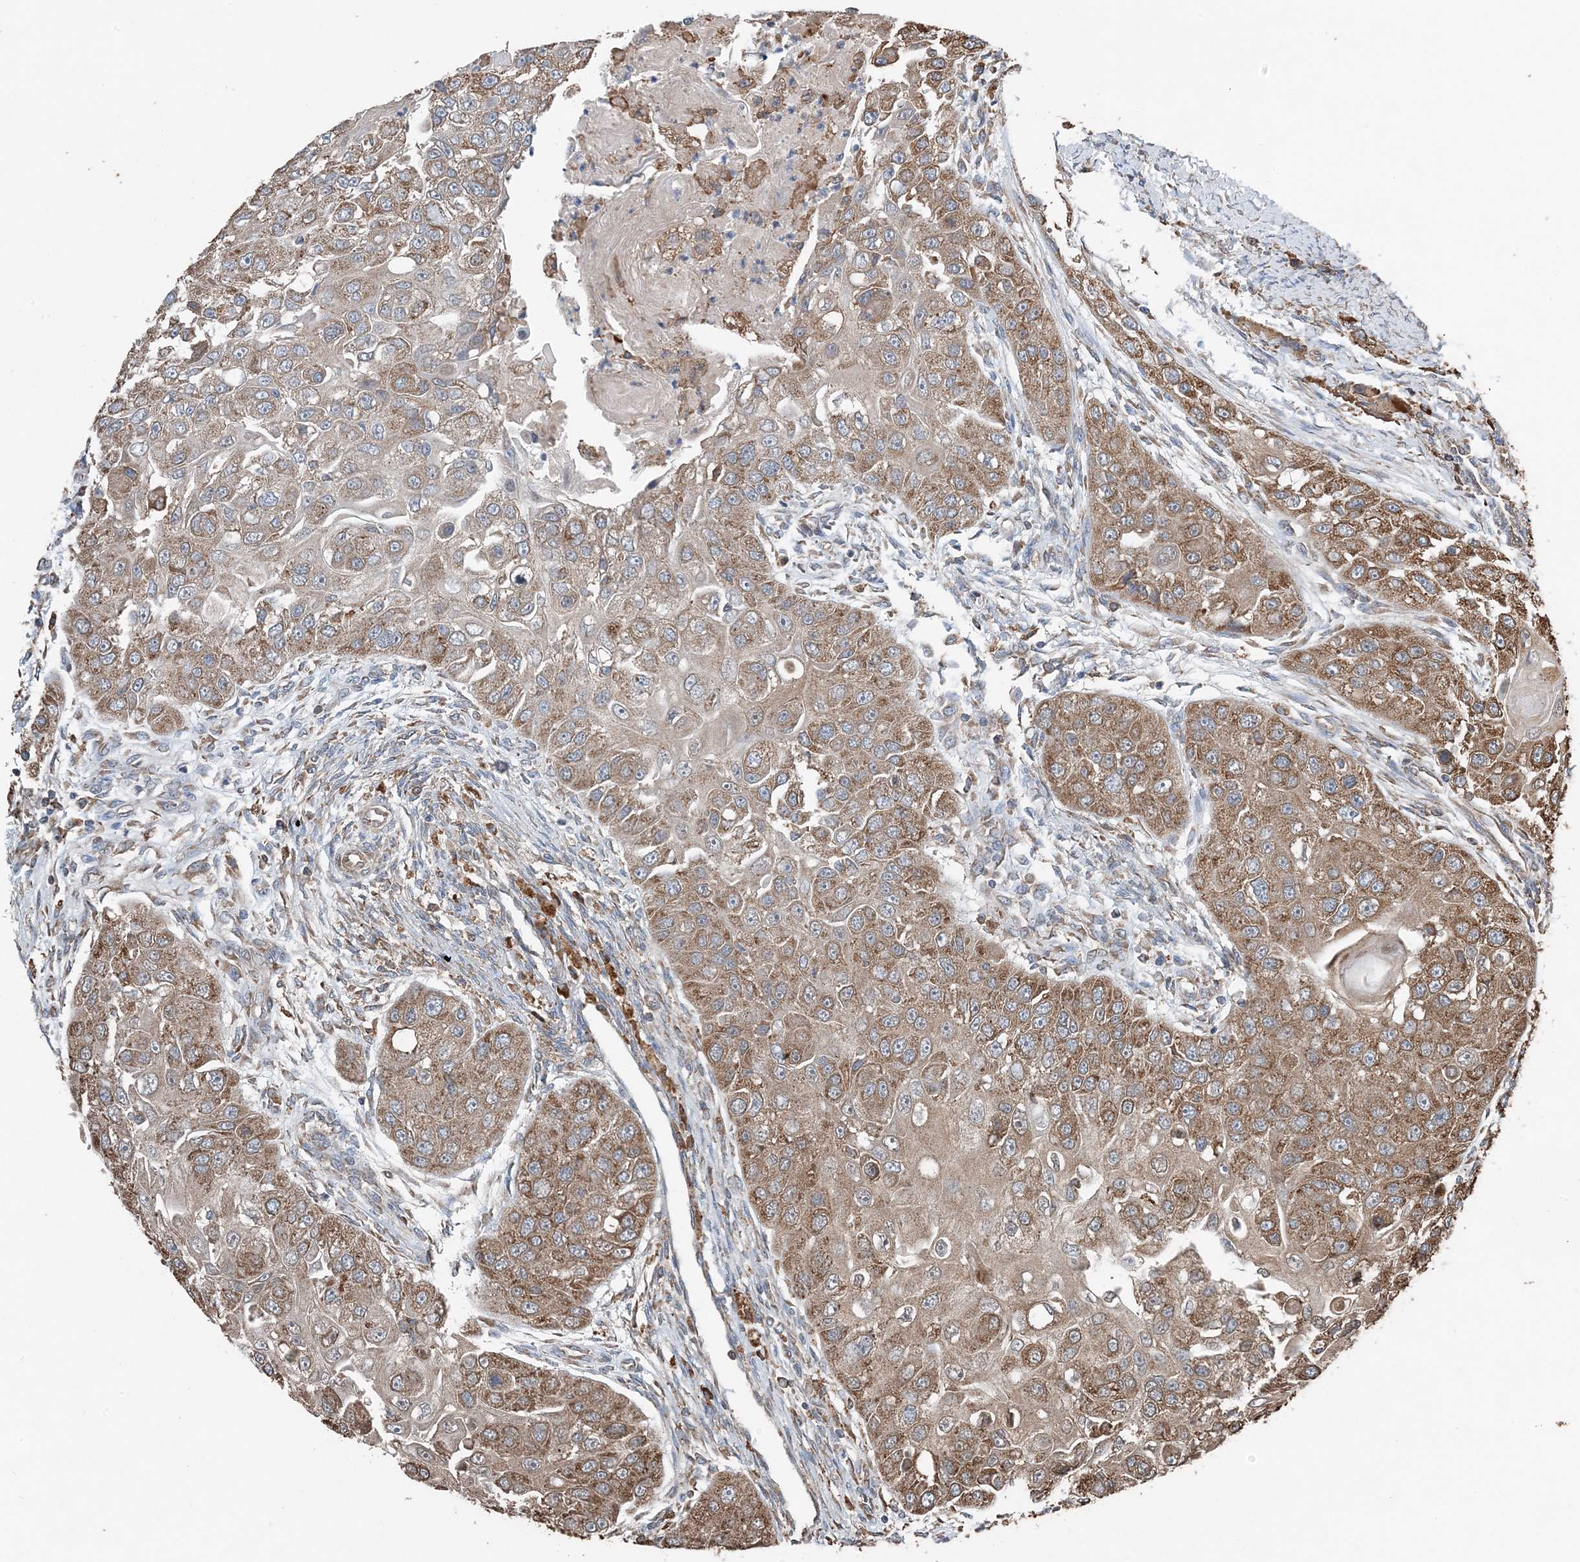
{"staining": {"intensity": "moderate", "quantity": ">75%", "location": "cytoplasmic/membranous"}, "tissue": "head and neck cancer", "cell_type": "Tumor cells", "image_type": "cancer", "snomed": [{"axis": "morphology", "description": "Normal tissue, NOS"}, {"axis": "morphology", "description": "Squamous cell carcinoma, NOS"}, {"axis": "topography", "description": "Skeletal muscle"}, {"axis": "topography", "description": "Head-Neck"}], "caption": "Immunohistochemistry (DAB) staining of head and neck cancer shows moderate cytoplasmic/membranous protein staining in approximately >75% of tumor cells.", "gene": "PDIA6", "patient": {"sex": "male", "age": 51}}